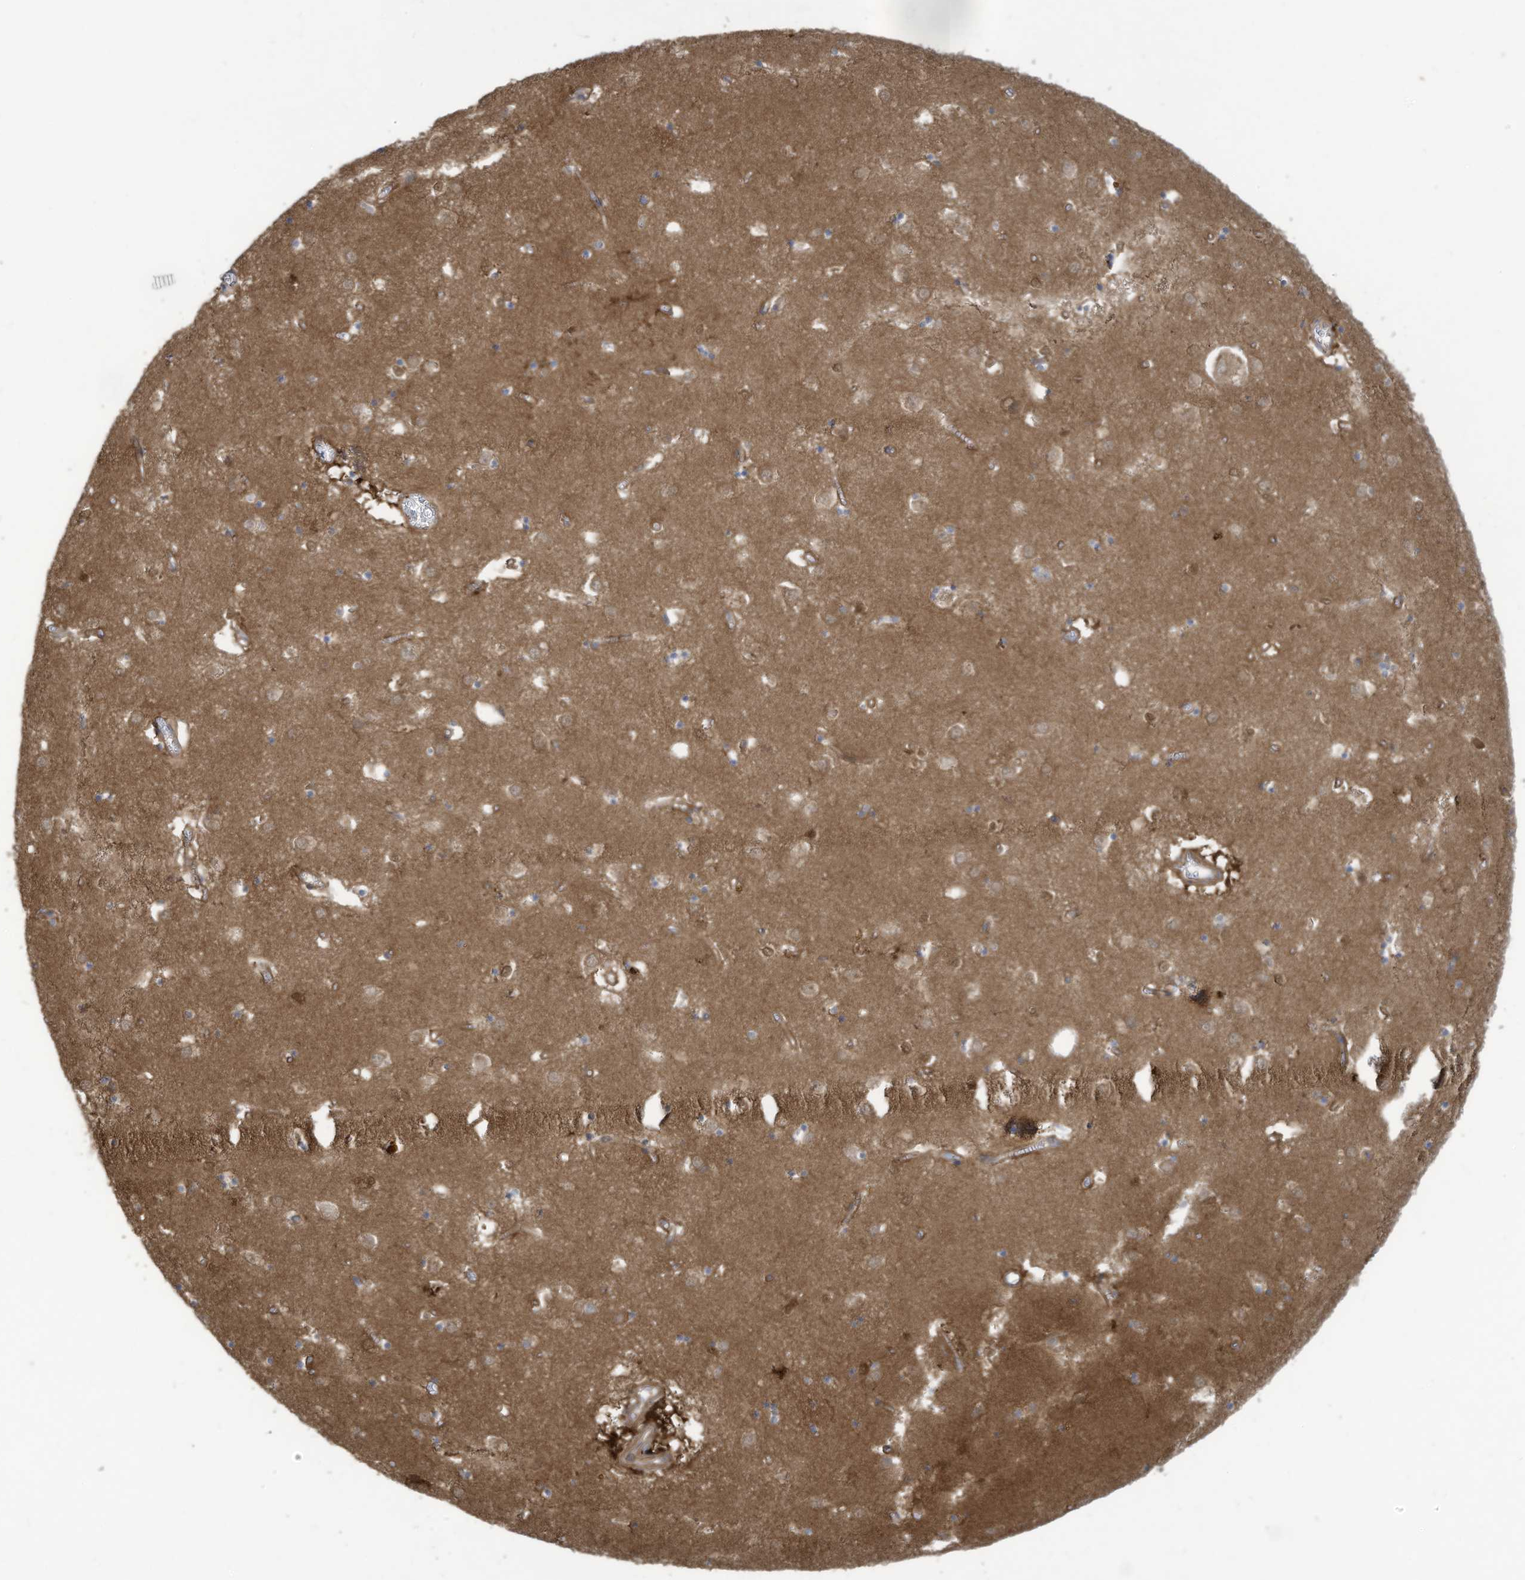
{"staining": {"intensity": "moderate", "quantity": ">75%", "location": "cytoplasmic/membranous"}, "tissue": "caudate", "cell_type": "Glial cells", "image_type": "normal", "snomed": [{"axis": "morphology", "description": "Normal tissue, NOS"}, {"axis": "topography", "description": "Lateral ventricle wall"}], "caption": "Approximately >75% of glial cells in benign caudate display moderate cytoplasmic/membranous protein expression as visualized by brown immunohistochemical staining.", "gene": "ADI1", "patient": {"sex": "male", "age": 70}}